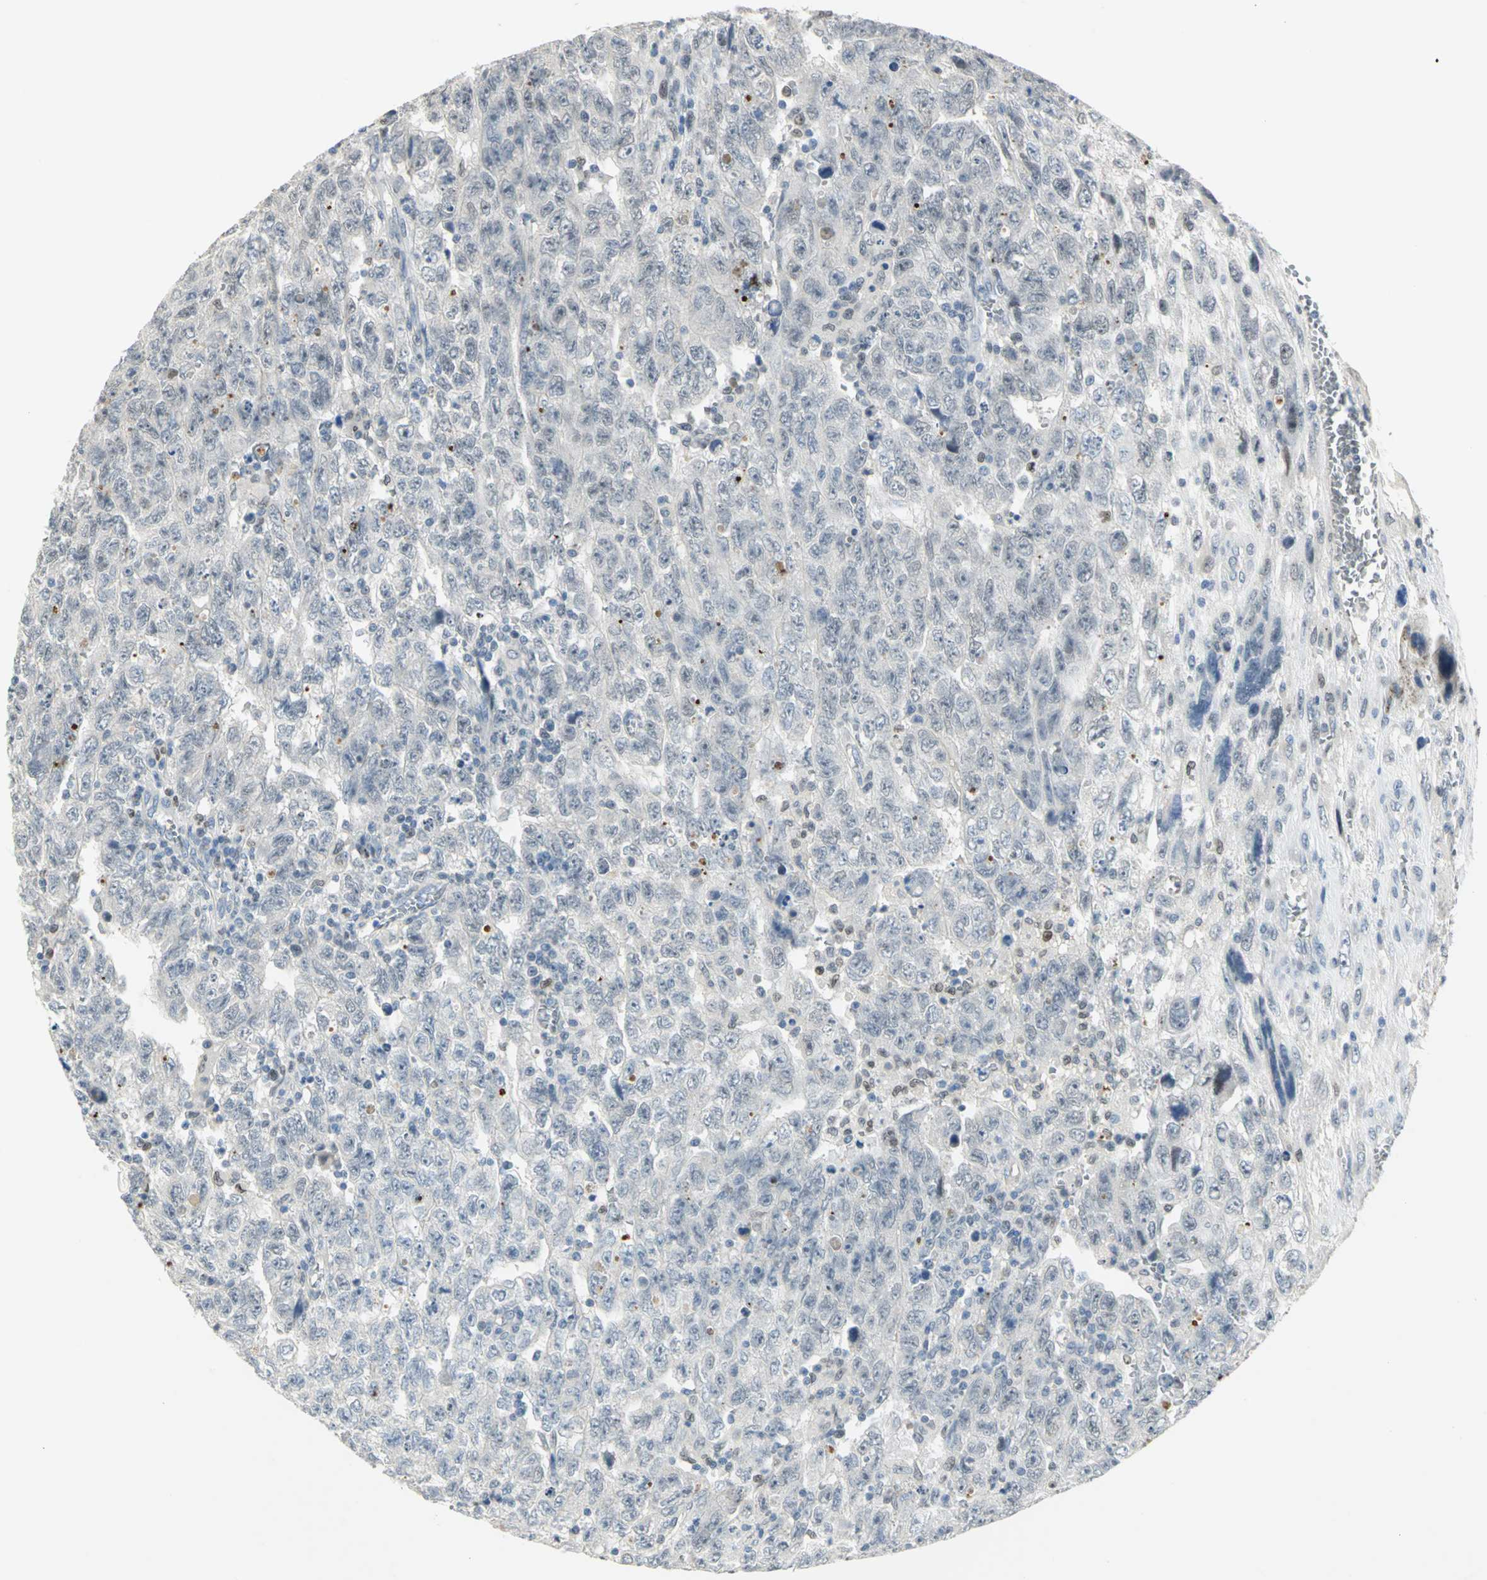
{"staining": {"intensity": "negative", "quantity": "none", "location": "none"}, "tissue": "testis cancer", "cell_type": "Tumor cells", "image_type": "cancer", "snomed": [{"axis": "morphology", "description": "Carcinoma, Embryonal, NOS"}, {"axis": "topography", "description": "Testis"}], "caption": "Human testis embryonal carcinoma stained for a protein using immunohistochemistry shows no positivity in tumor cells.", "gene": "BCL6", "patient": {"sex": "male", "age": 28}}